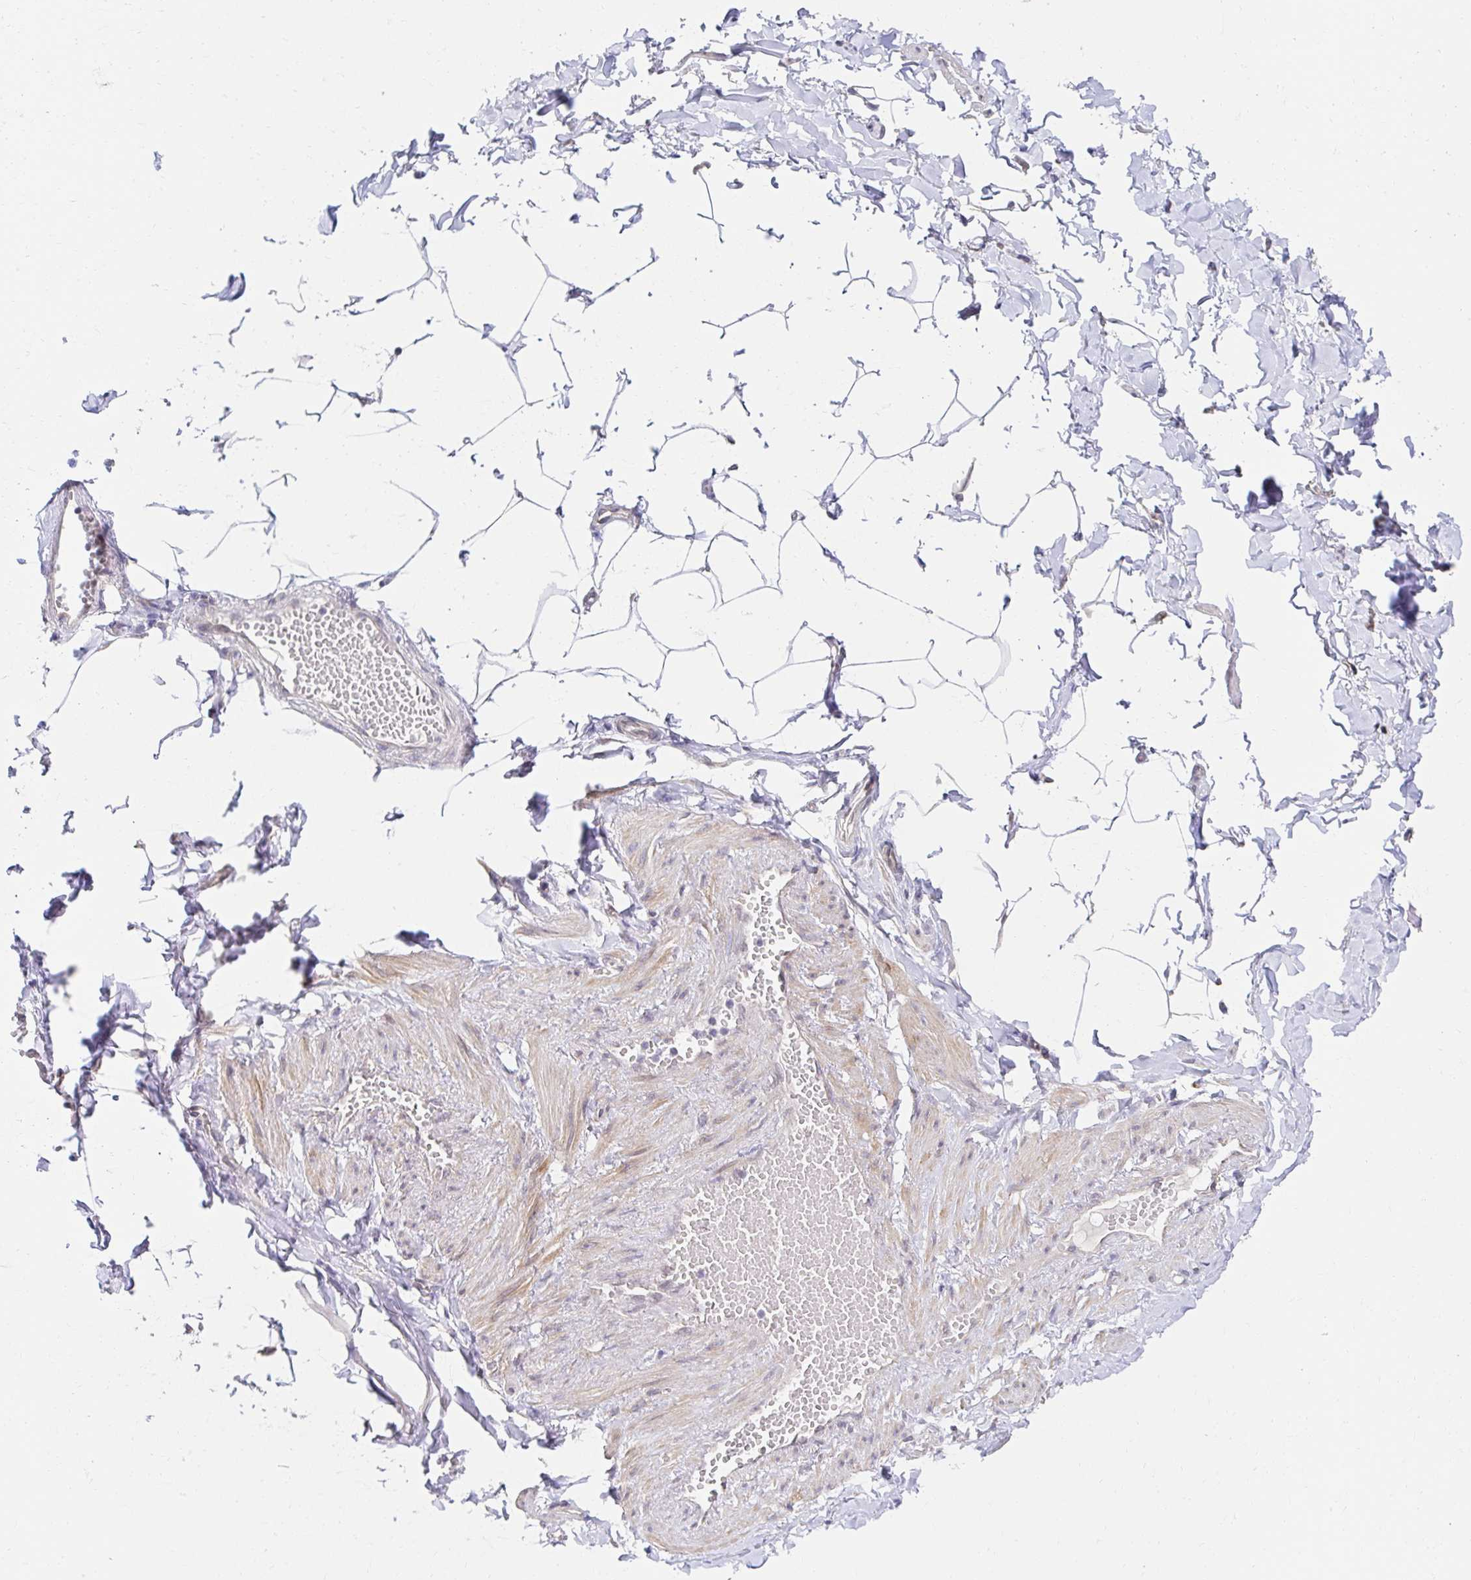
{"staining": {"intensity": "negative", "quantity": "none", "location": "none"}, "tissue": "adipose tissue", "cell_type": "Adipocytes", "image_type": "normal", "snomed": [{"axis": "morphology", "description": "Normal tissue, NOS"}, {"axis": "topography", "description": "Soft tissue"}, {"axis": "topography", "description": "Adipose tissue"}, {"axis": "topography", "description": "Vascular tissue"}, {"axis": "topography", "description": "Peripheral nerve tissue"}], "caption": "High power microscopy photomicrograph of an IHC photomicrograph of normal adipose tissue, revealing no significant positivity in adipocytes.", "gene": "AKAP14", "patient": {"sex": "male", "age": 29}}